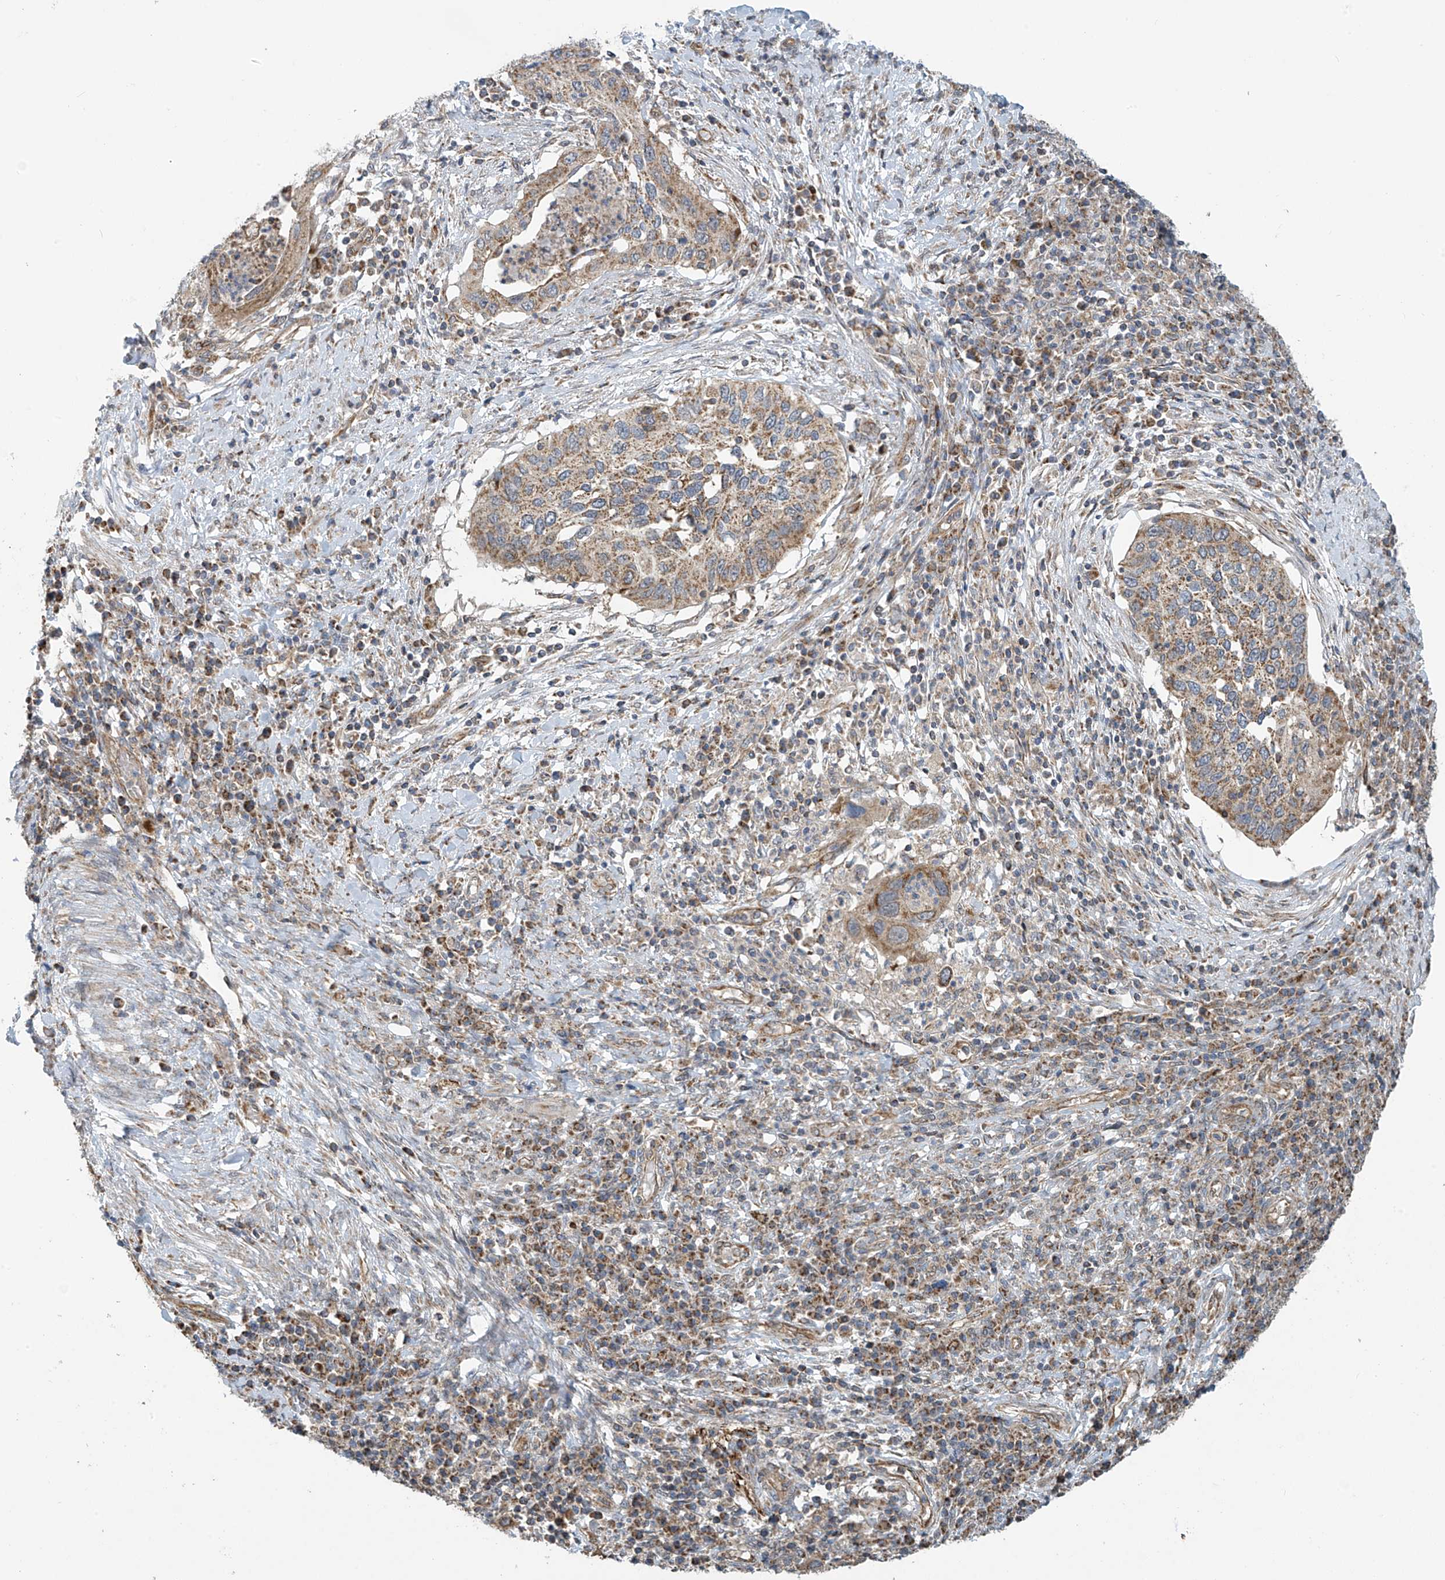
{"staining": {"intensity": "moderate", "quantity": "25%-75%", "location": "cytoplasmic/membranous"}, "tissue": "cervical cancer", "cell_type": "Tumor cells", "image_type": "cancer", "snomed": [{"axis": "morphology", "description": "Squamous cell carcinoma, NOS"}, {"axis": "topography", "description": "Cervix"}], "caption": "This is a photomicrograph of immunohistochemistry (IHC) staining of squamous cell carcinoma (cervical), which shows moderate expression in the cytoplasmic/membranous of tumor cells.", "gene": "METTL6", "patient": {"sex": "female", "age": 38}}